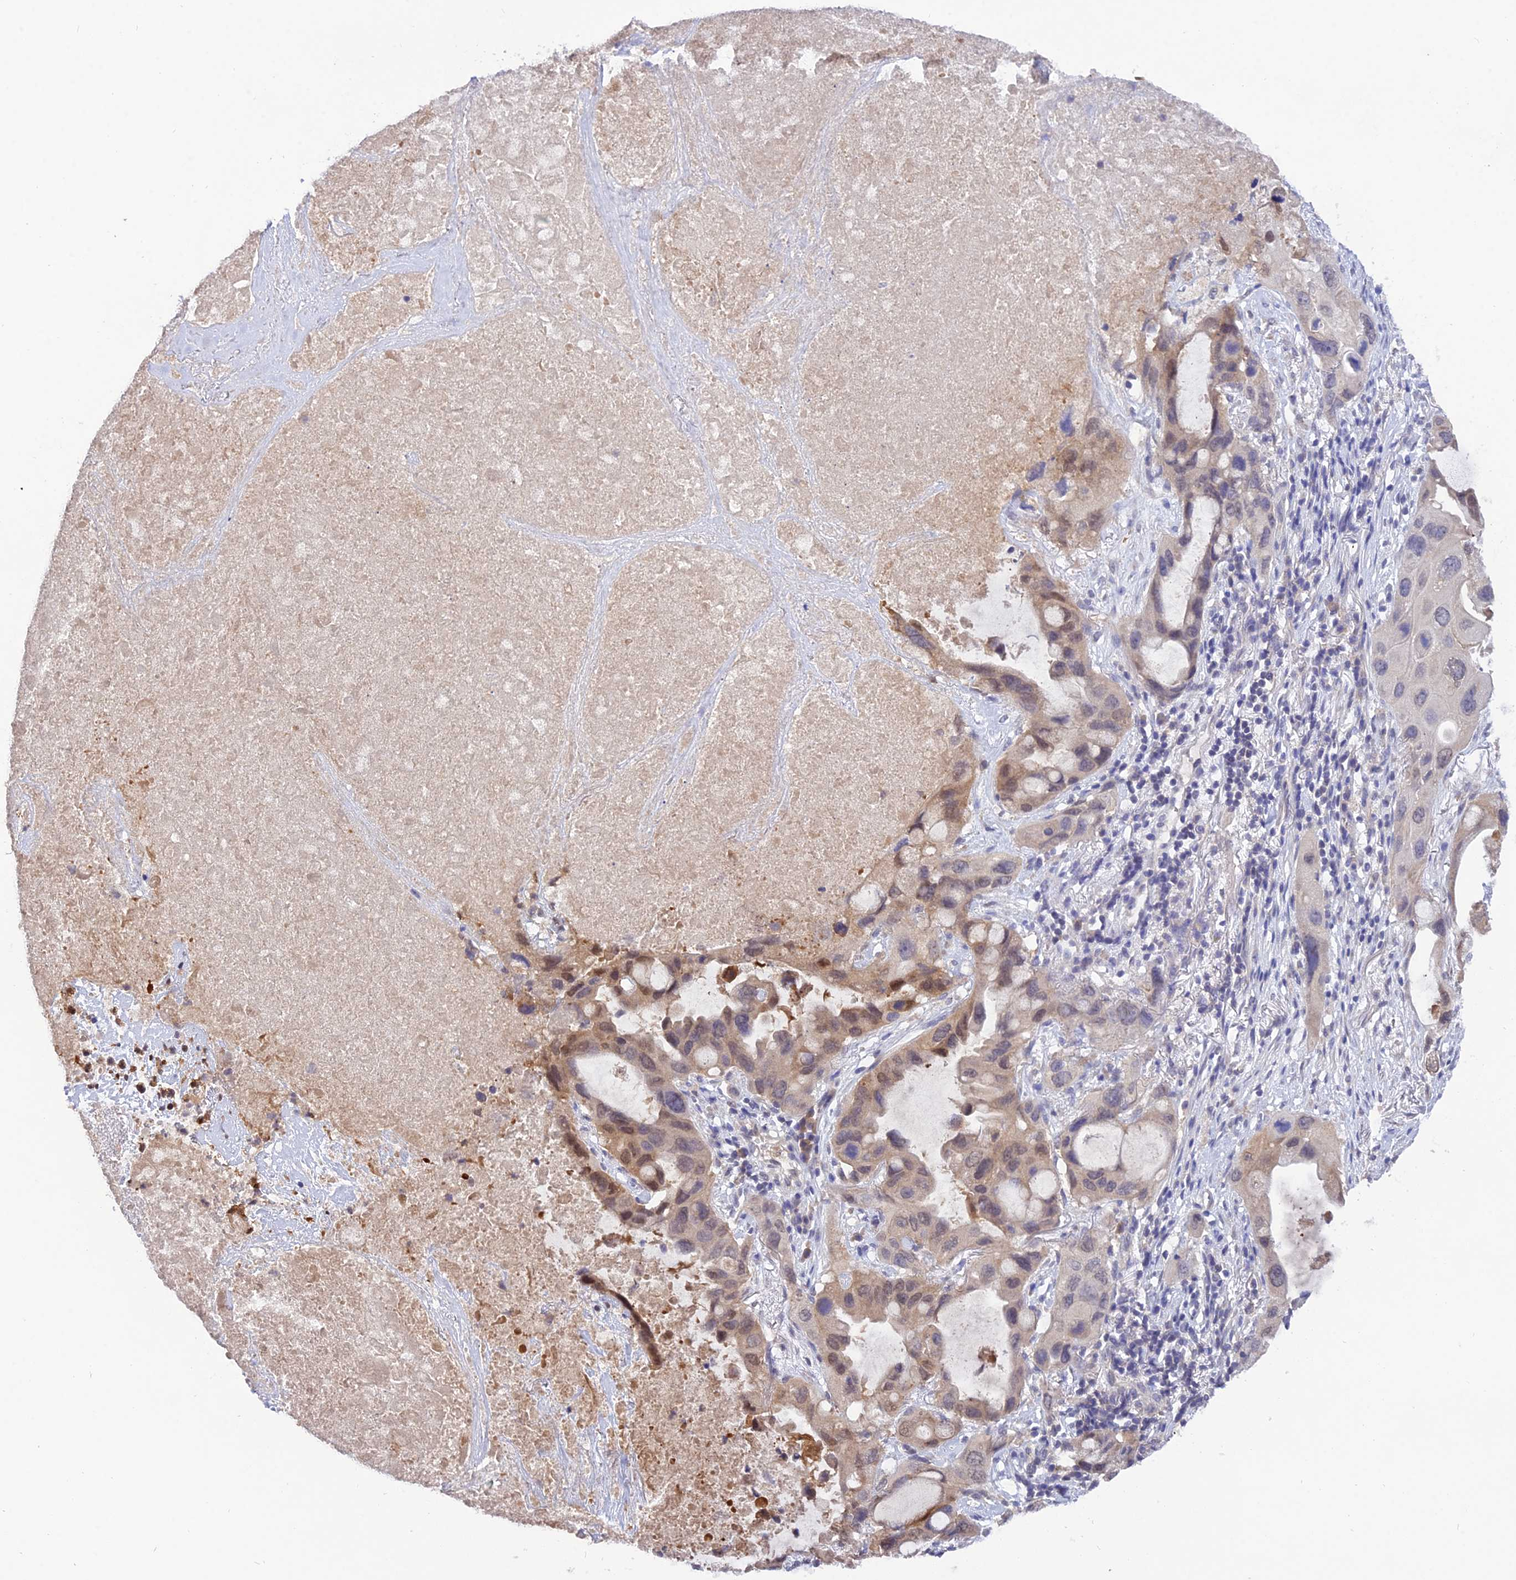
{"staining": {"intensity": "weak", "quantity": "25%-75%", "location": "cytoplasmic/membranous,nuclear"}, "tissue": "lung cancer", "cell_type": "Tumor cells", "image_type": "cancer", "snomed": [{"axis": "morphology", "description": "Squamous cell carcinoma, NOS"}, {"axis": "topography", "description": "Lung"}], "caption": "Protein staining of lung cancer tissue displays weak cytoplasmic/membranous and nuclear staining in approximately 25%-75% of tumor cells. (DAB (3,3'-diaminobenzidine) IHC, brown staining for protein, blue staining for nuclei).", "gene": "PGK1", "patient": {"sex": "female", "age": 73}}